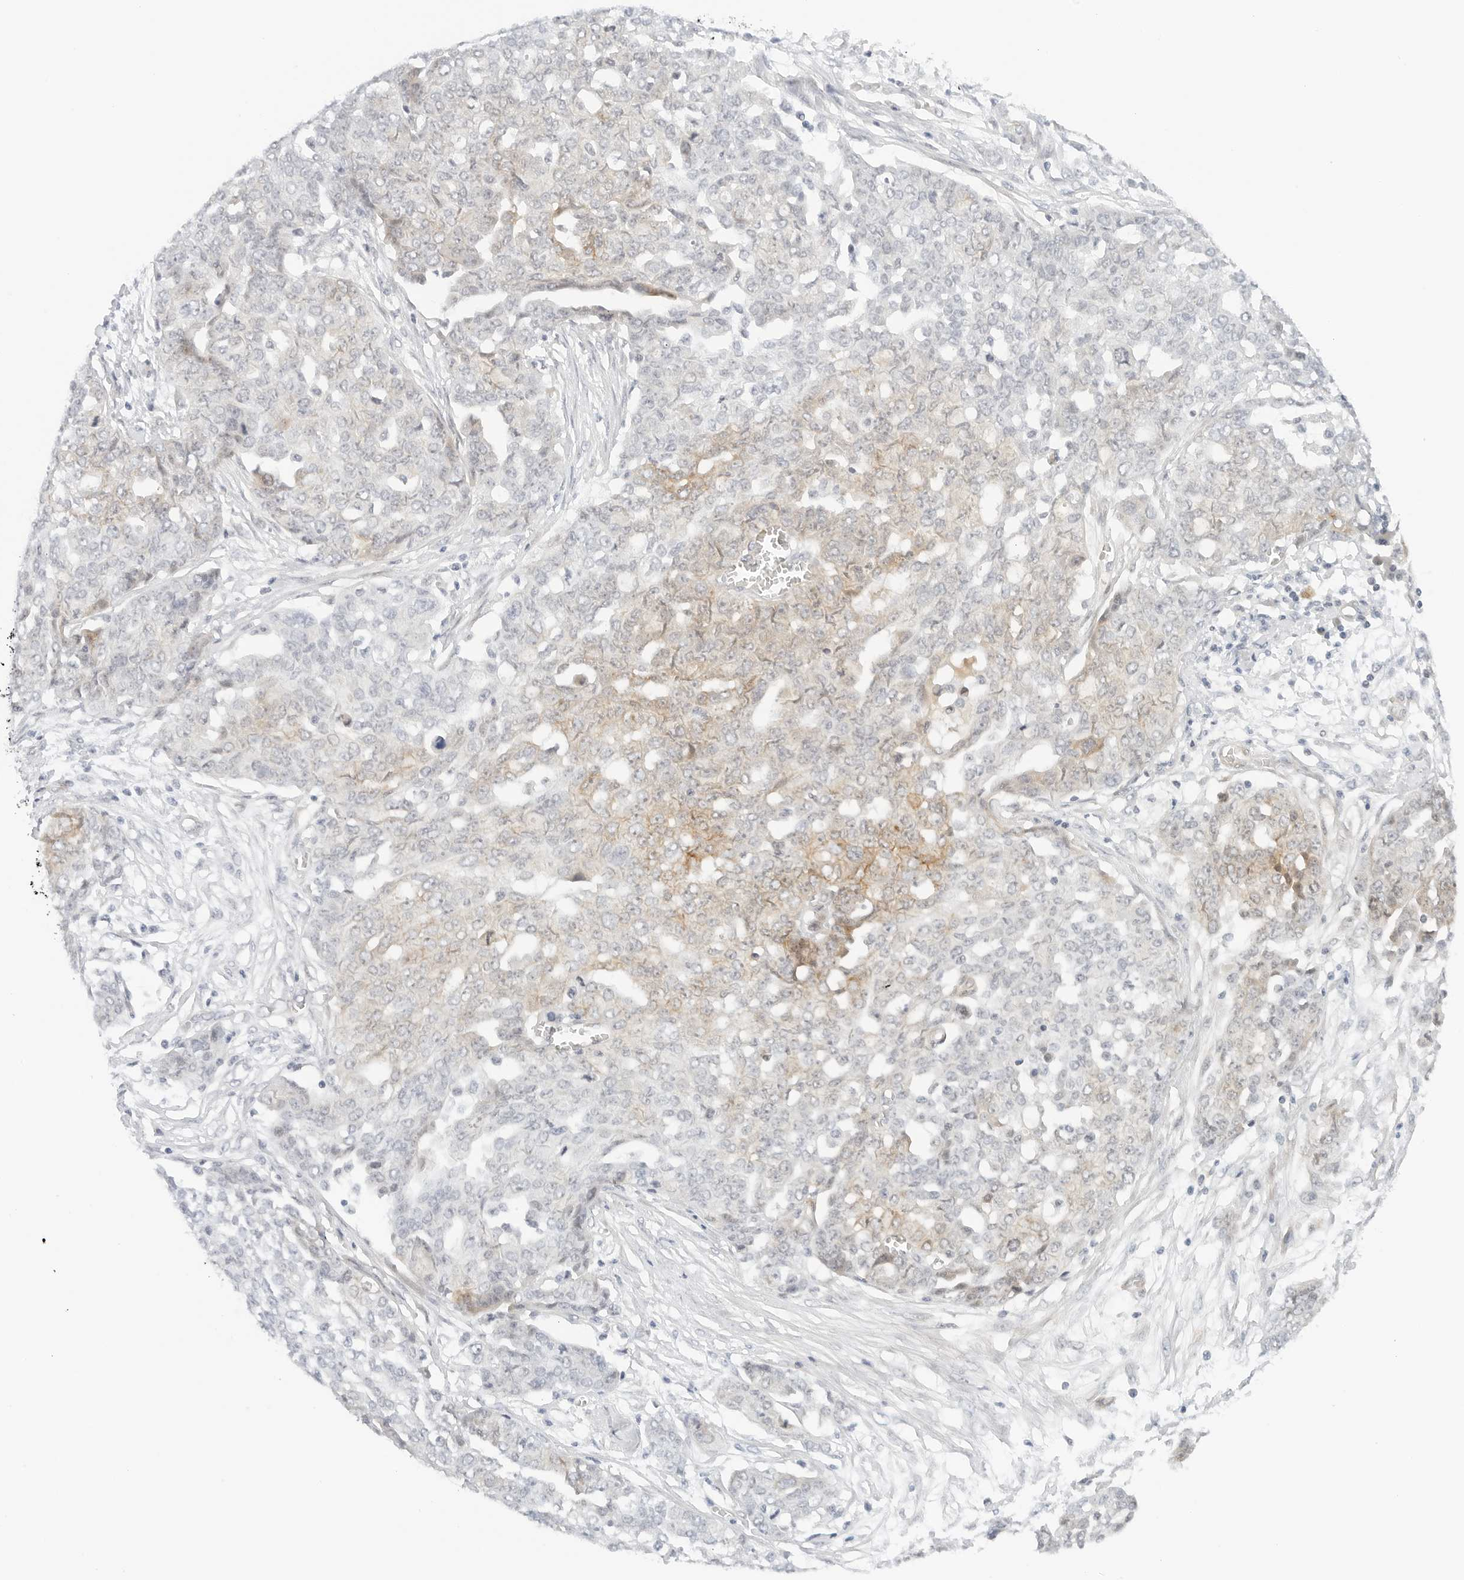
{"staining": {"intensity": "weak", "quantity": "25%-75%", "location": "cytoplasmic/membranous"}, "tissue": "ovarian cancer", "cell_type": "Tumor cells", "image_type": "cancer", "snomed": [{"axis": "morphology", "description": "Cystadenocarcinoma, serous, NOS"}, {"axis": "topography", "description": "Soft tissue"}, {"axis": "topography", "description": "Ovary"}], "caption": "High-power microscopy captured an immunohistochemistry (IHC) micrograph of ovarian serous cystadenocarcinoma, revealing weak cytoplasmic/membranous positivity in approximately 25%-75% of tumor cells. (DAB (3,3'-diaminobenzidine) IHC with brightfield microscopy, high magnification).", "gene": "NEO1", "patient": {"sex": "female", "age": 57}}